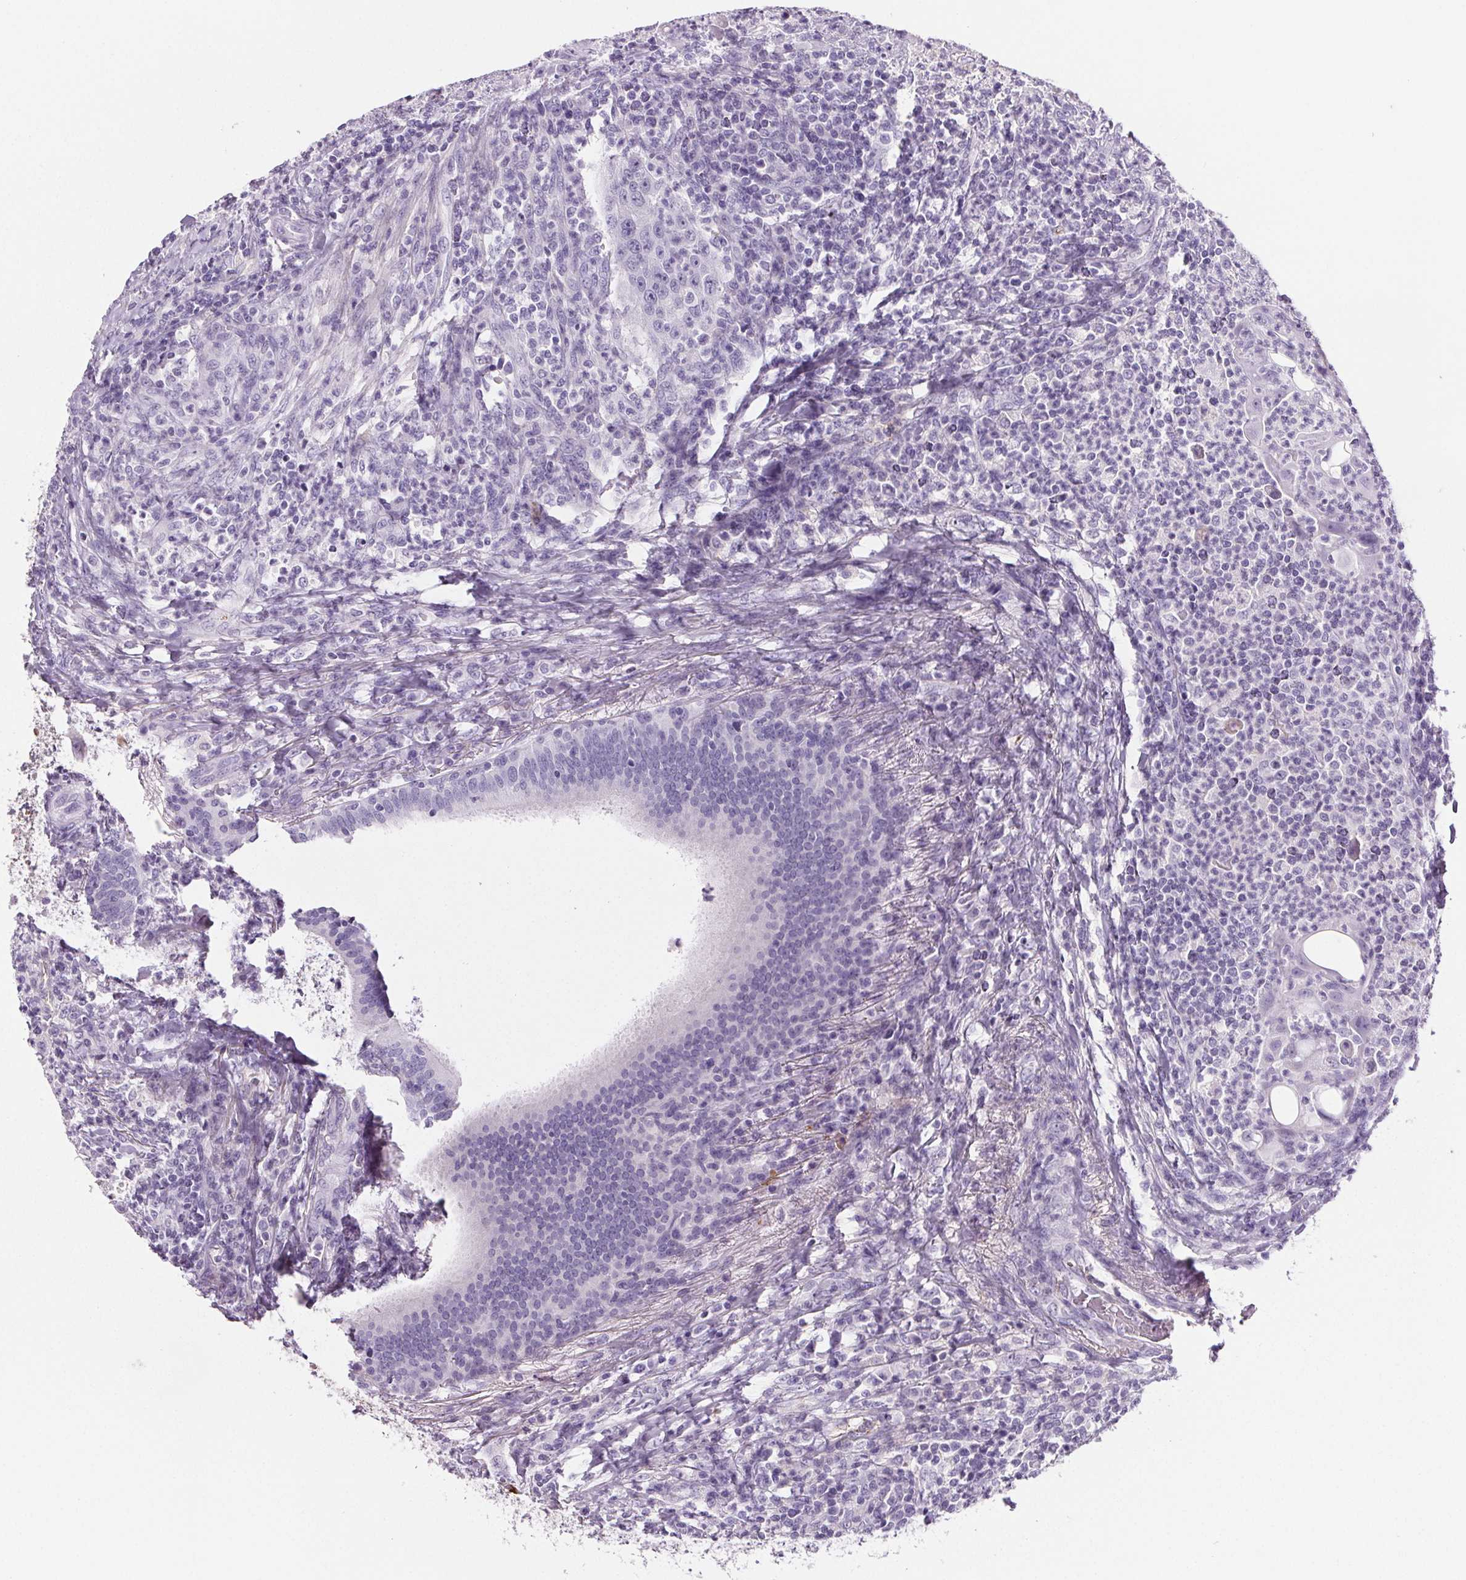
{"staining": {"intensity": "negative", "quantity": "none", "location": "none"}, "tissue": "head and neck cancer", "cell_type": "Tumor cells", "image_type": "cancer", "snomed": [{"axis": "morphology", "description": "Squamous cell carcinoma, NOS"}, {"axis": "topography", "description": "Head-Neck"}], "caption": "High magnification brightfield microscopy of squamous cell carcinoma (head and neck) stained with DAB (brown) and counterstained with hematoxylin (blue): tumor cells show no significant positivity. (DAB (3,3'-diaminobenzidine) immunohistochemistry, high magnification).", "gene": "CD5L", "patient": {"sex": "male", "age": 69}}